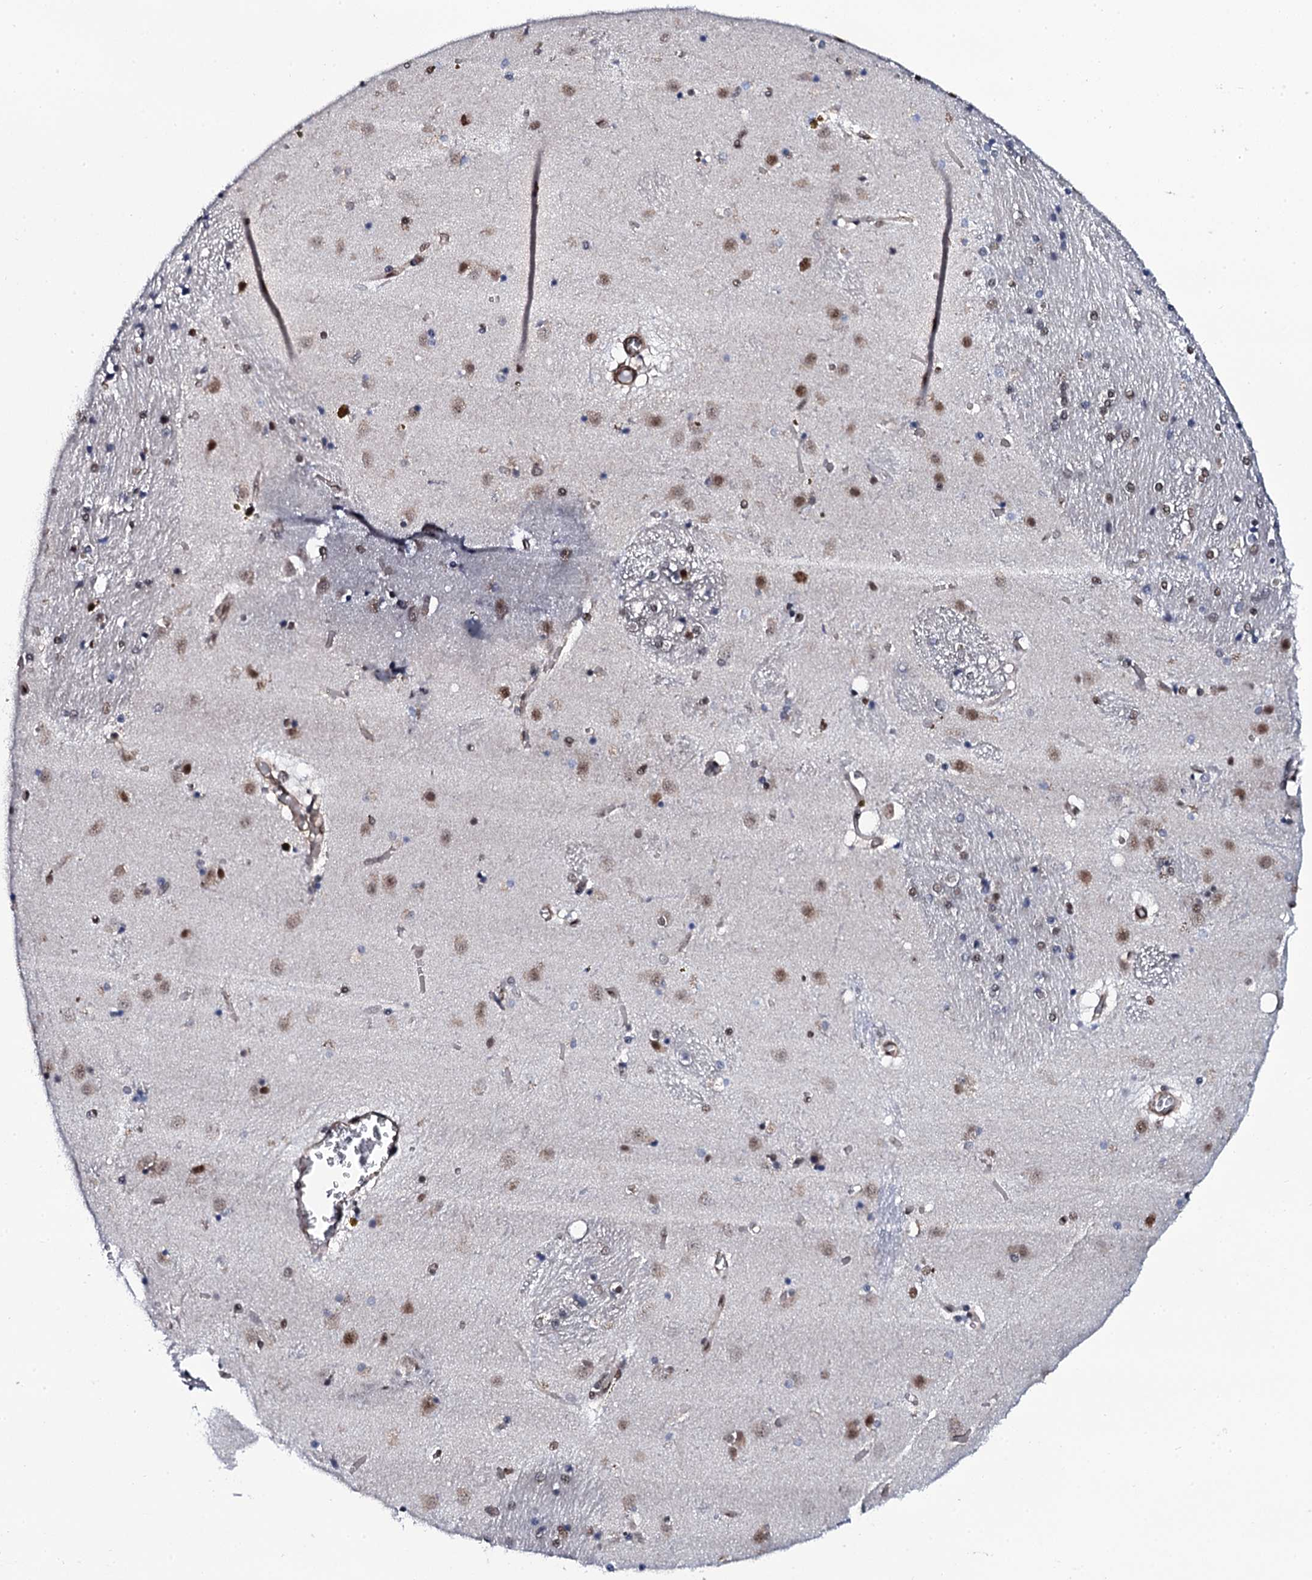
{"staining": {"intensity": "weak", "quantity": "<25%", "location": "nuclear"}, "tissue": "caudate", "cell_type": "Glial cells", "image_type": "normal", "snomed": [{"axis": "morphology", "description": "Normal tissue, NOS"}, {"axis": "topography", "description": "Lateral ventricle wall"}], "caption": "Photomicrograph shows no protein staining in glial cells of unremarkable caudate.", "gene": "CWC15", "patient": {"sex": "male", "age": 70}}